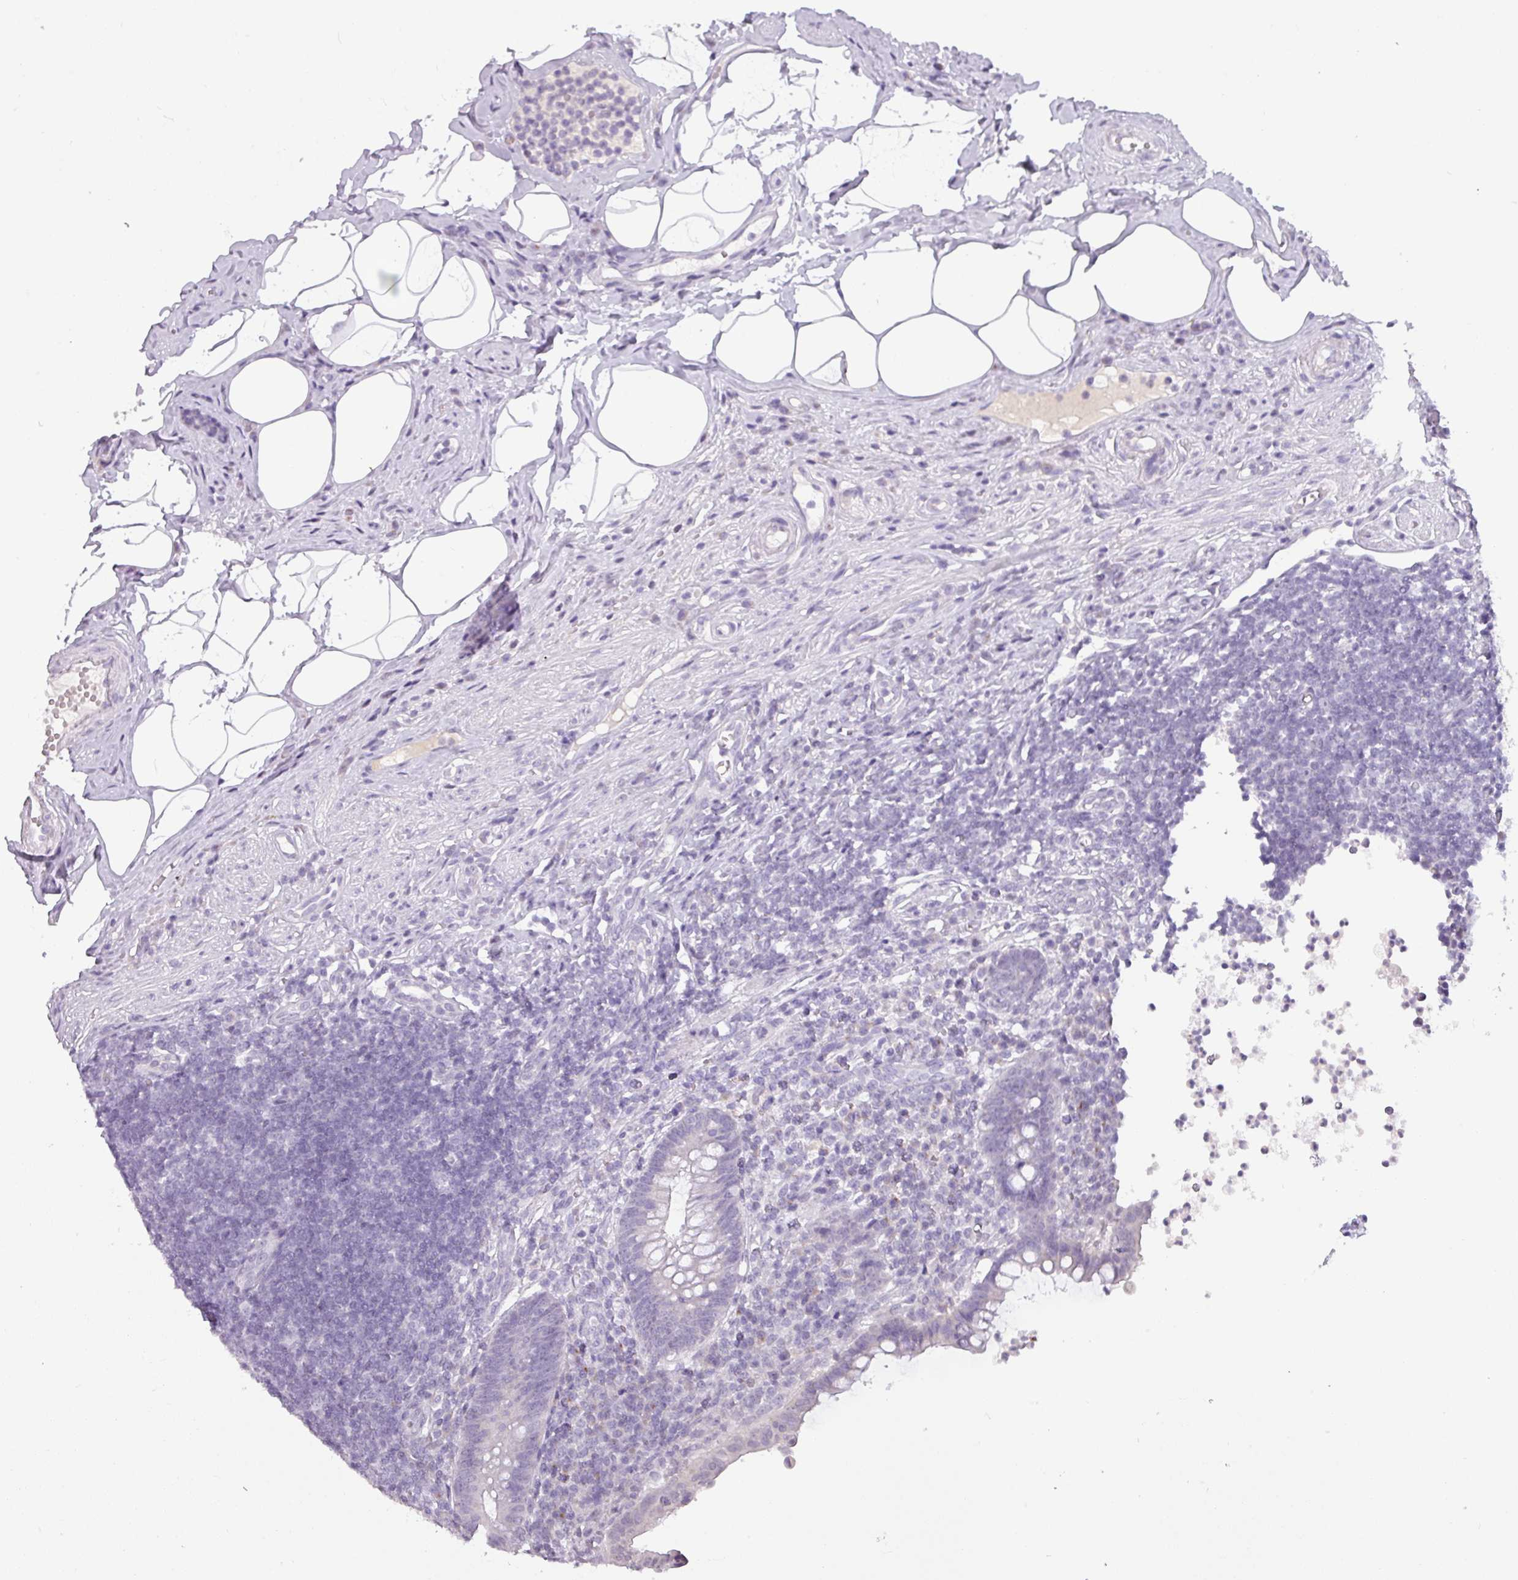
{"staining": {"intensity": "negative", "quantity": "none", "location": "none"}, "tissue": "appendix", "cell_type": "Glandular cells", "image_type": "normal", "snomed": [{"axis": "morphology", "description": "Normal tissue, NOS"}, {"axis": "topography", "description": "Appendix"}], "caption": "The immunohistochemistry histopathology image has no significant expression in glandular cells of appendix.", "gene": "SLC26A9", "patient": {"sex": "female", "age": 56}}